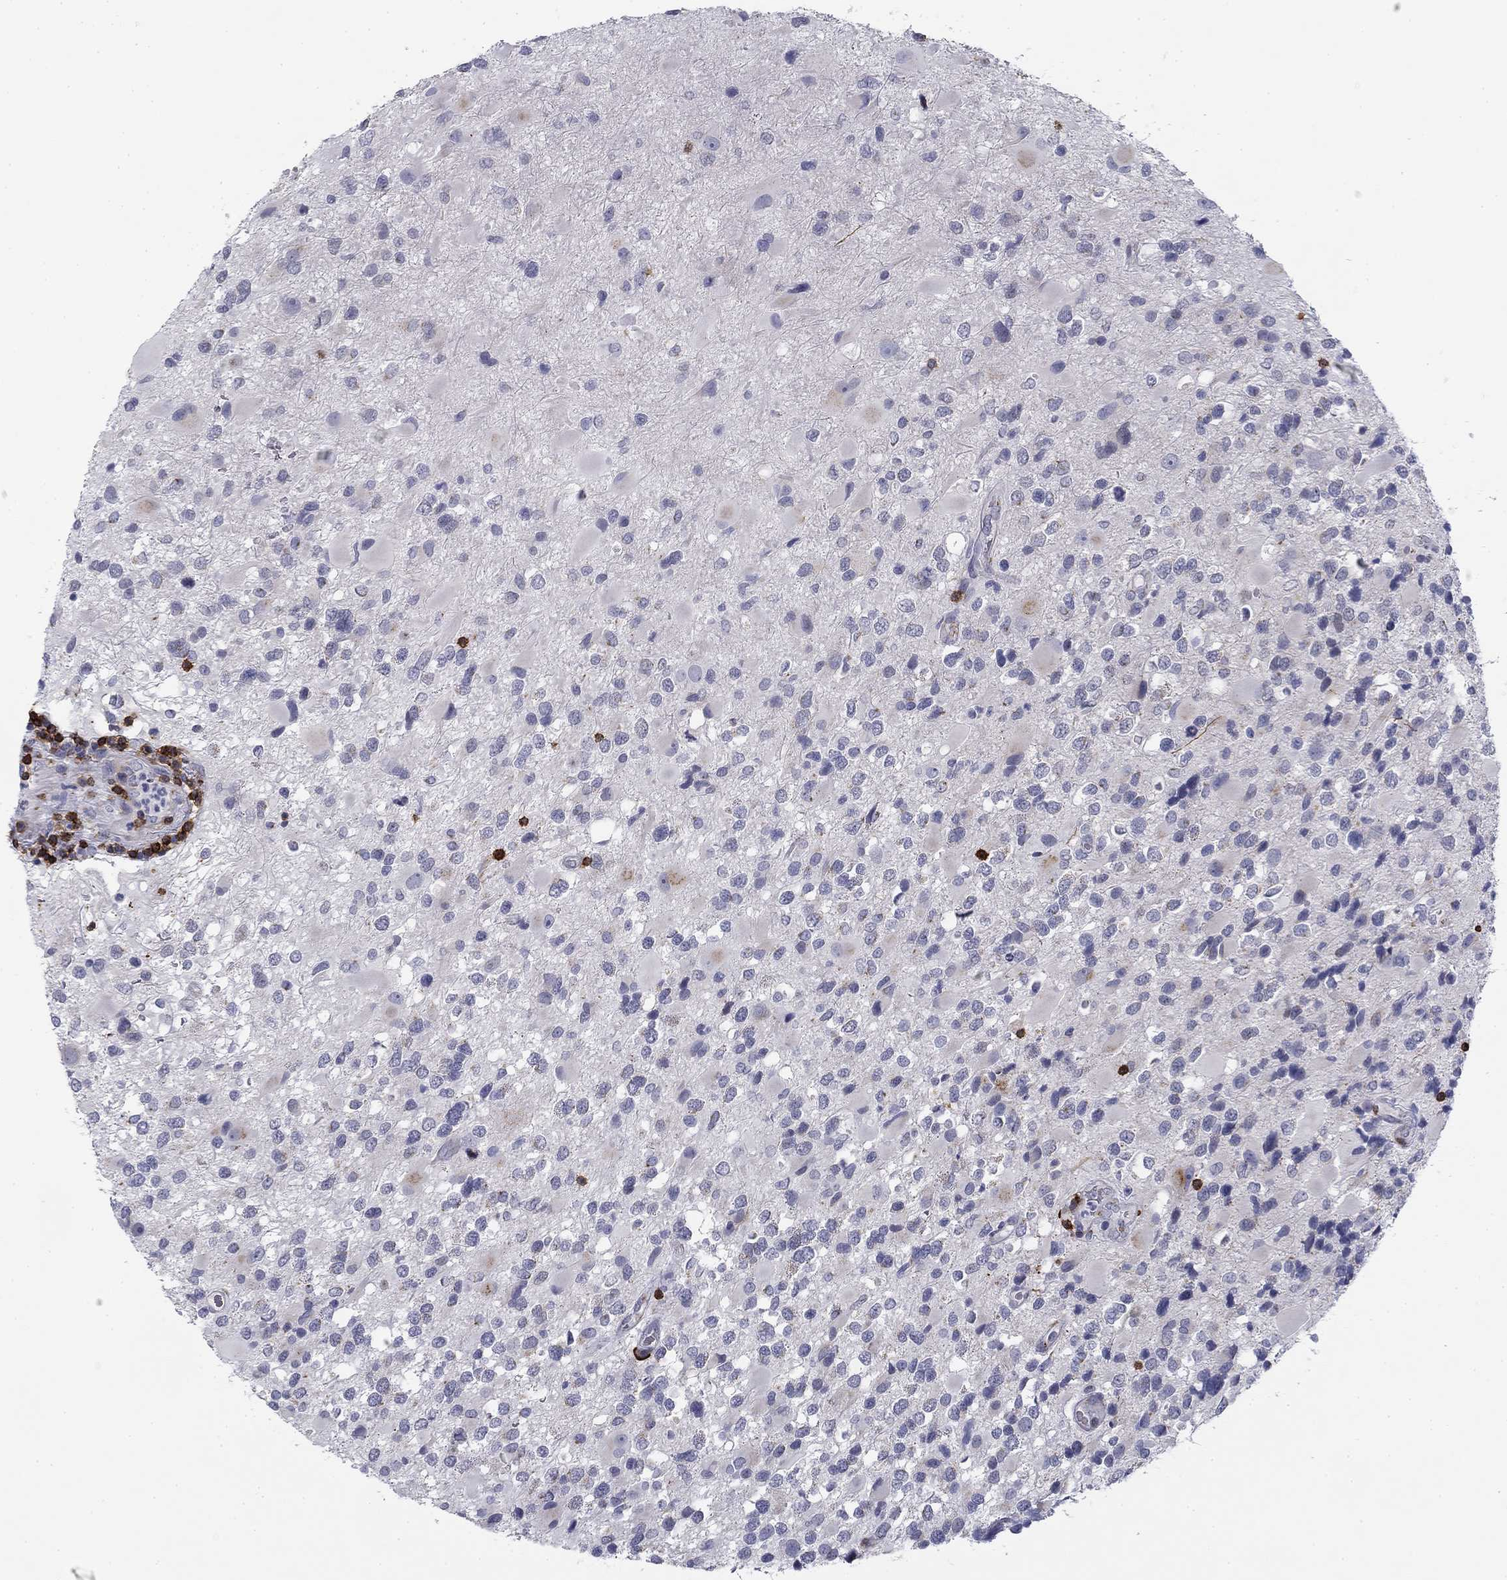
{"staining": {"intensity": "negative", "quantity": "none", "location": "none"}, "tissue": "glioma", "cell_type": "Tumor cells", "image_type": "cancer", "snomed": [{"axis": "morphology", "description": "Glioma, malignant, Low grade"}, {"axis": "topography", "description": "Brain"}], "caption": "Protein analysis of low-grade glioma (malignant) displays no significant positivity in tumor cells.", "gene": "TRAT1", "patient": {"sex": "female", "age": 32}}